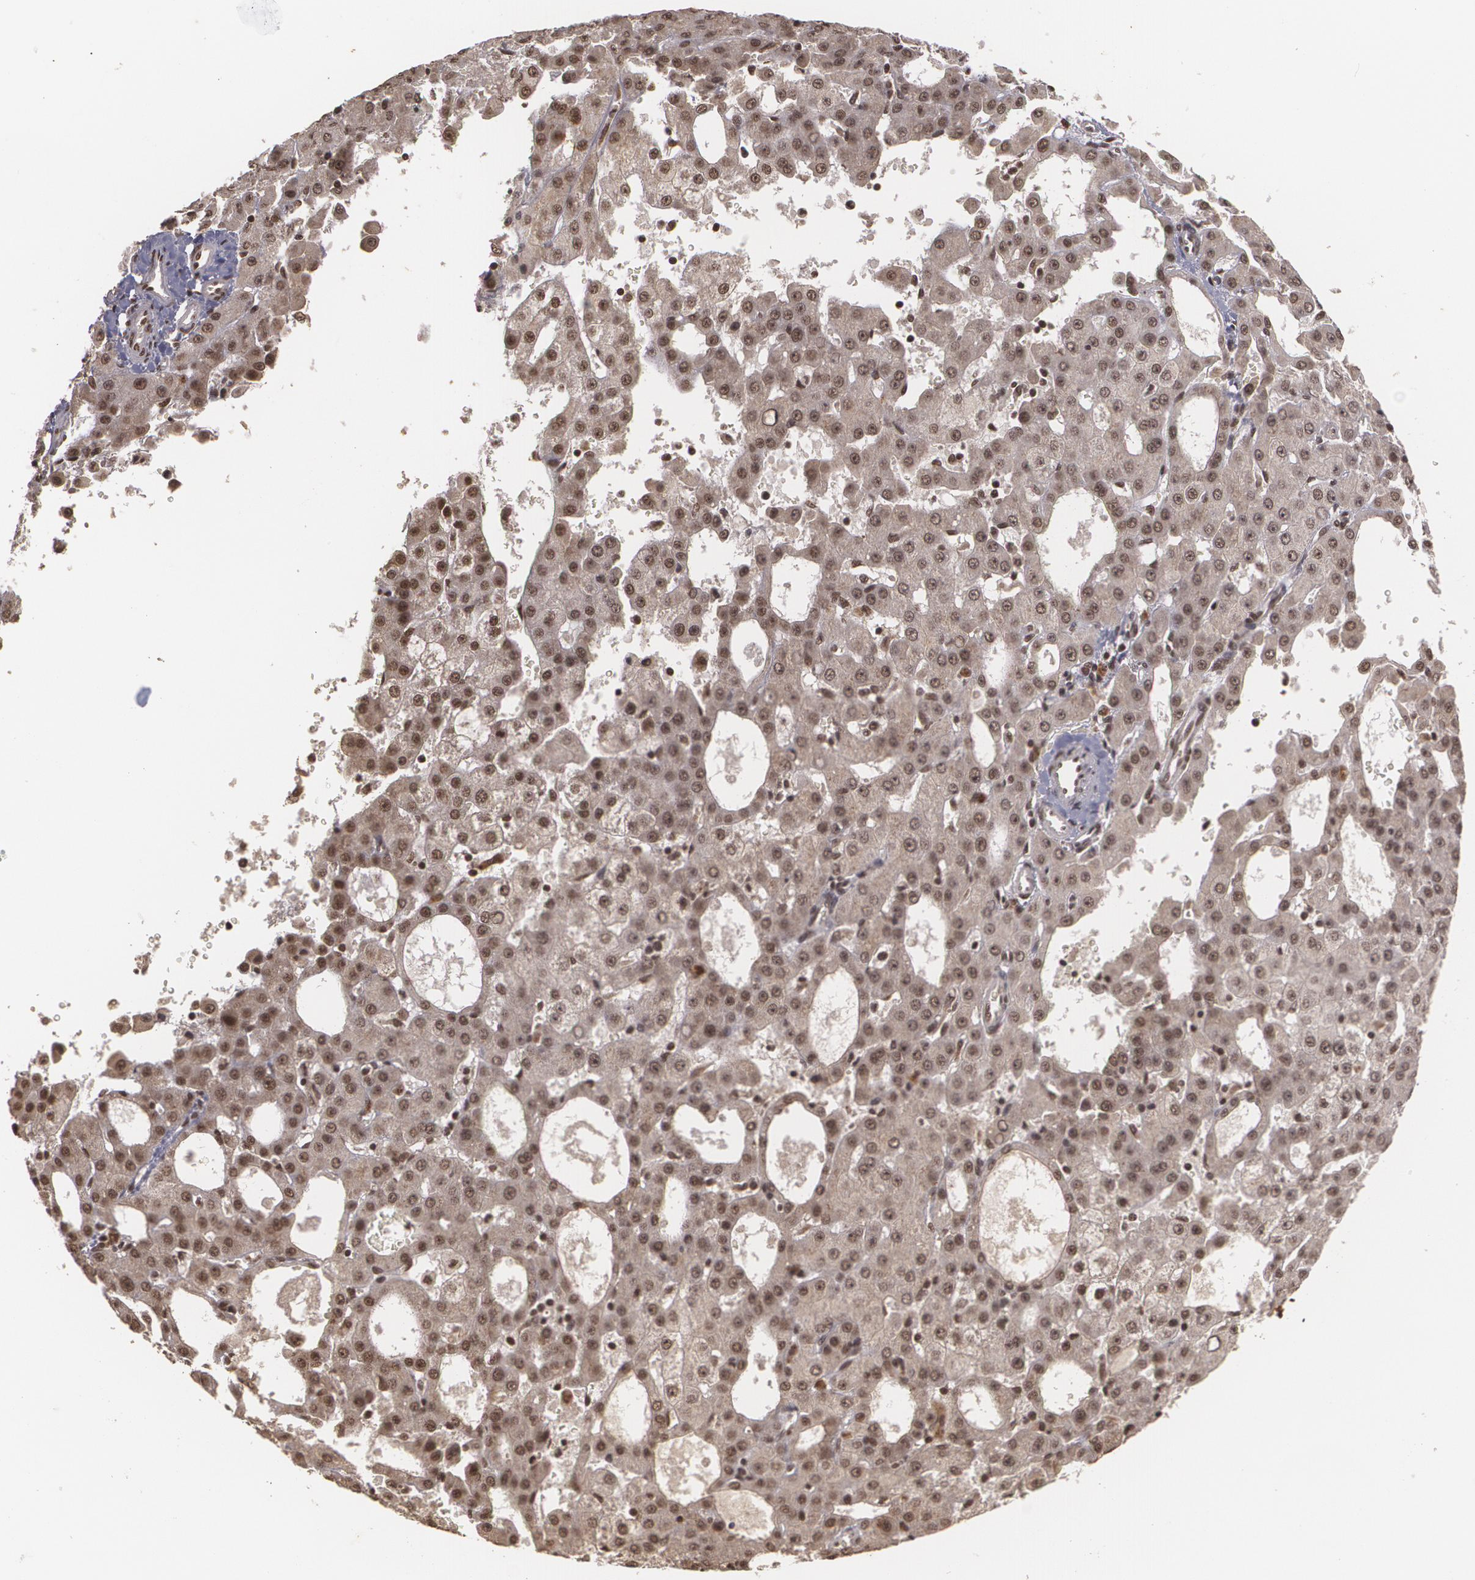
{"staining": {"intensity": "moderate", "quantity": ">75%", "location": "cytoplasmic/membranous,nuclear"}, "tissue": "liver cancer", "cell_type": "Tumor cells", "image_type": "cancer", "snomed": [{"axis": "morphology", "description": "Carcinoma, Hepatocellular, NOS"}, {"axis": "topography", "description": "Liver"}], "caption": "A photomicrograph of human hepatocellular carcinoma (liver) stained for a protein demonstrates moderate cytoplasmic/membranous and nuclear brown staining in tumor cells.", "gene": "RXRB", "patient": {"sex": "male", "age": 47}}